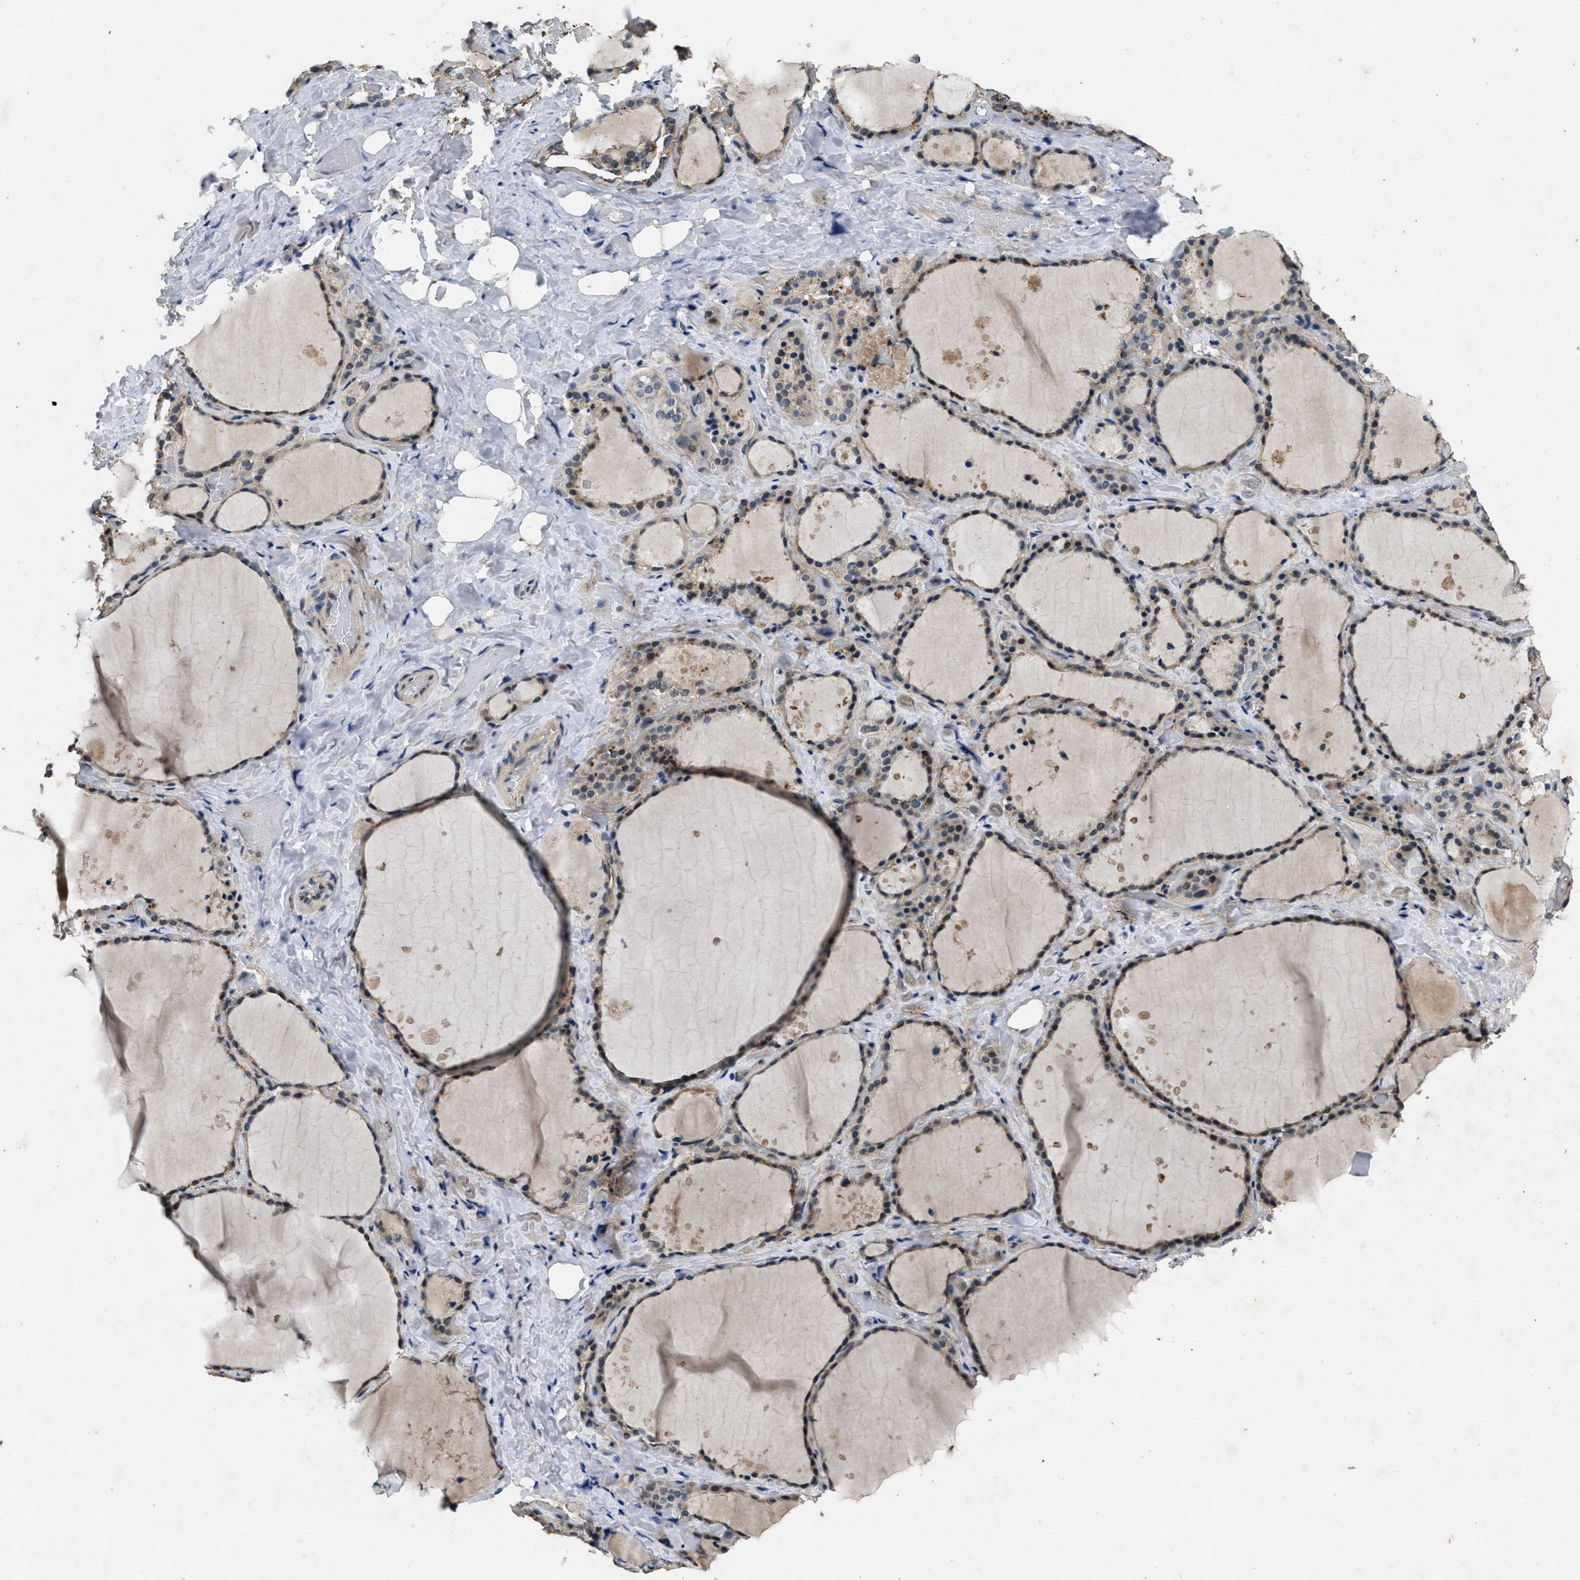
{"staining": {"intensity": "moderate", "quantity": ">75%", "location": "cytoplasmic/membranous,nuclear"}, "tissue": "thyroid gland", "cell_type": "Glandular cells", "image_type": "normal", "snomed": [{"axis": "morphology", "description": "Normal tissue, NOS"}, {"axis": "topography", "description": "Thyroid gland"}], "caption": "IHC image of unremarkable thyroid gland: human thyroid gland stained using IHC reveals medium levels of moderate protein expression localized specifically in the cytoplasmic/membranous,nuclear of glandular cells, appearing as a cytoplasmic/membranous,nuclear brown color.", "gene": "PAPOLG", "patient": {"sex": "female", "age": 44}}